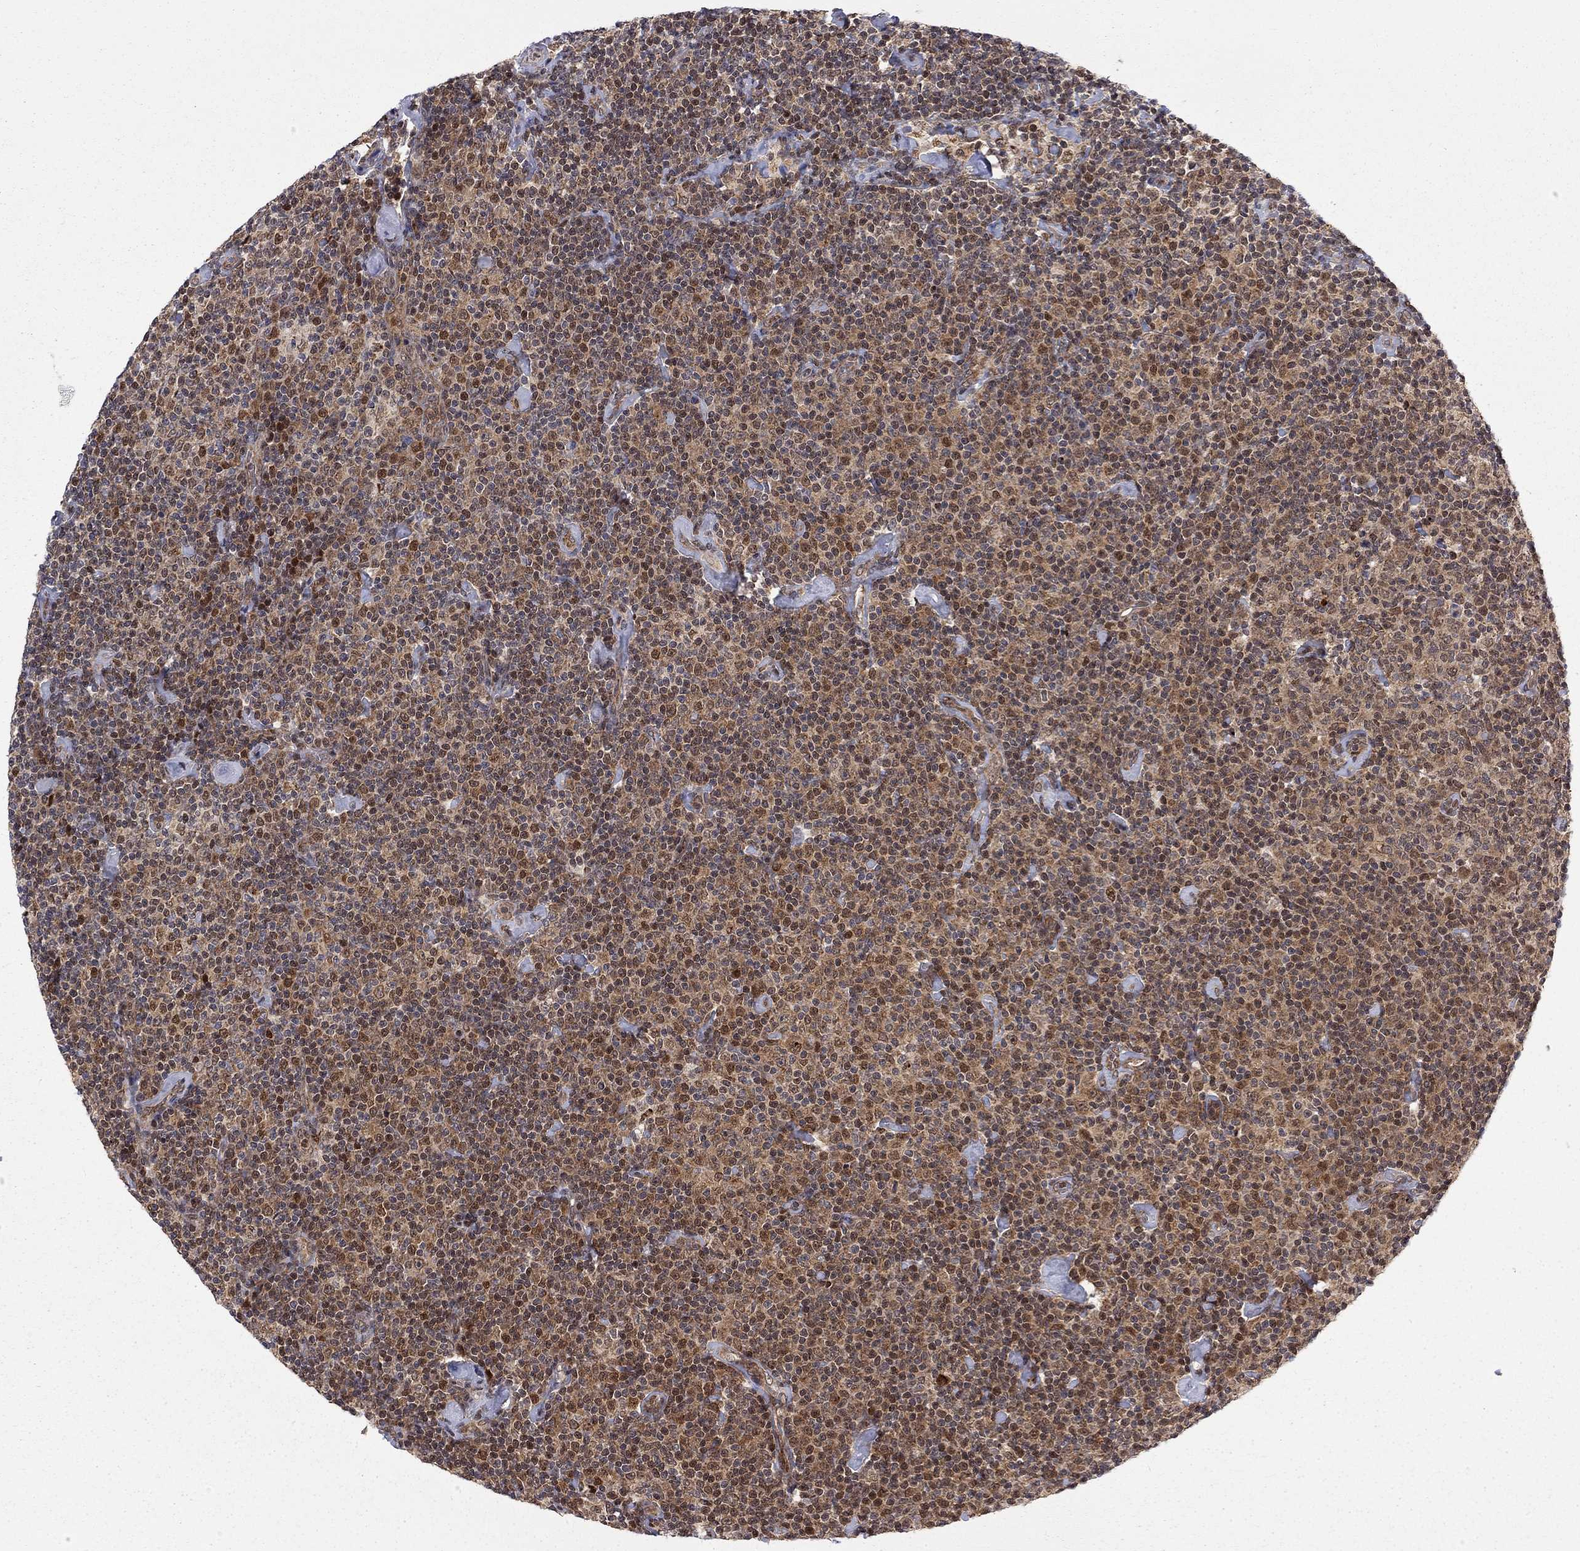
{"staining": {"intensity": "moderate", "quantity": "25%-75%", "location": "cytoplasmic/membranous,nuclear"}, "tissue": "lymphoma", "cell_type": "Tumor cells", "image_type": "cancer", "snomed": [{"axis": "morphology", "description": "Malignant lymphoma, non-Hodgkin's type, Low grade"}, {"axis": "topography", "description": "Lymph node"}], "caption": "This photomicrograph demonstrates immunohistochemistry staining of lymphoma, with medium moderate cytoplasmic/membranous and nuclear positivity in approximately 25%-75% of tumor cells.", "gene": "ELOB", "patient": {"sex": "male", "age": 81}}